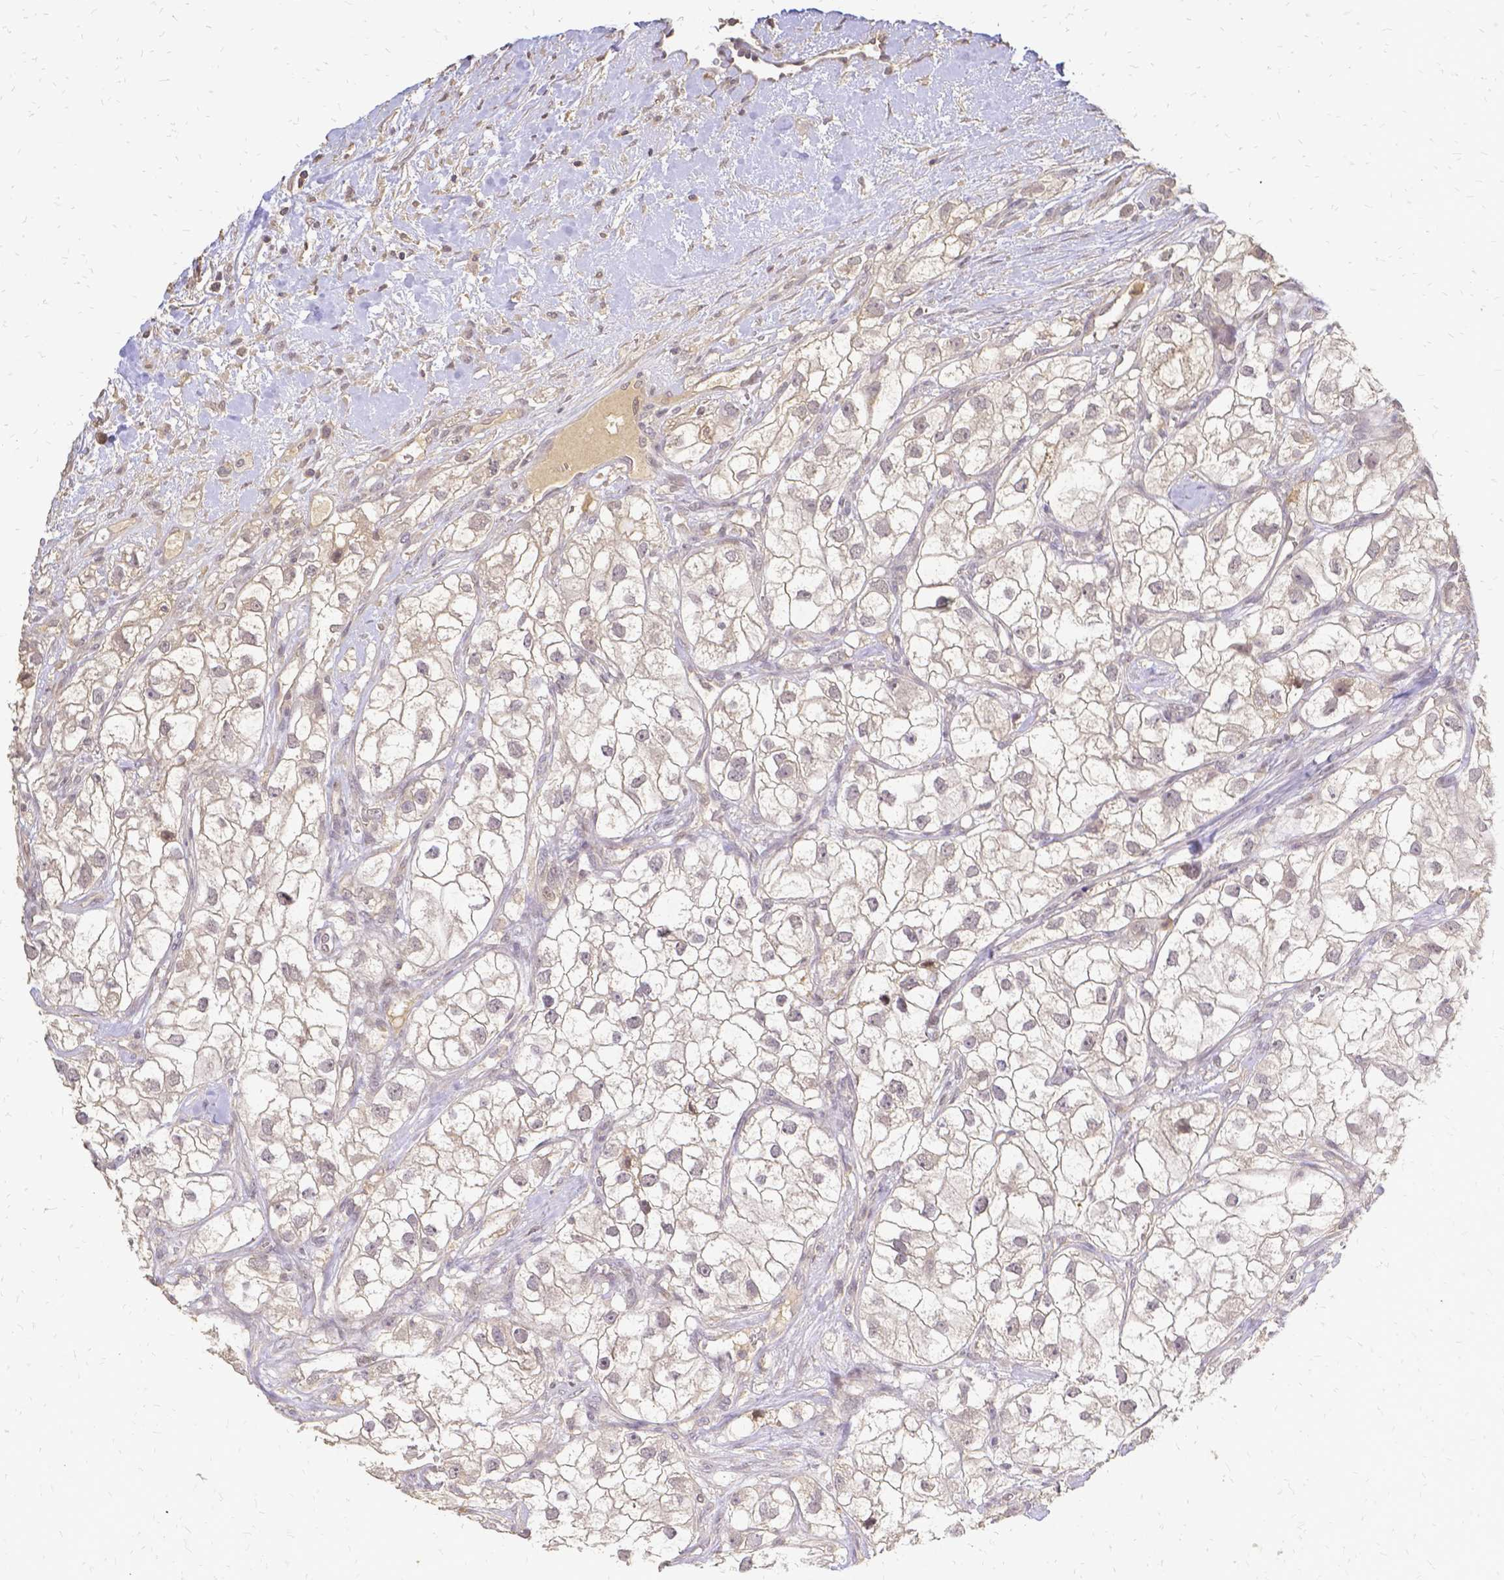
{"staining": {"intensity": "negative", "quantity": "none", "location": "none"}, "tissue": "renal cancer", "cell_type": "Tumor cells", "image_type": "cancer", "snomed": [{"axis": "morphology", "description": "Adenocarcinoma, NOS"}, {"axis": "topography", "description": "Kidney"}], "caption": "IHC image of neoplastic tissue: human adenocarcinoma (renal) stained with DAB (3,3'-diaminobenzidine) displays no significant protein positivity in tumor cells.", "gene": "CIB1", "patient": {"sex": "male", "age": 59}}